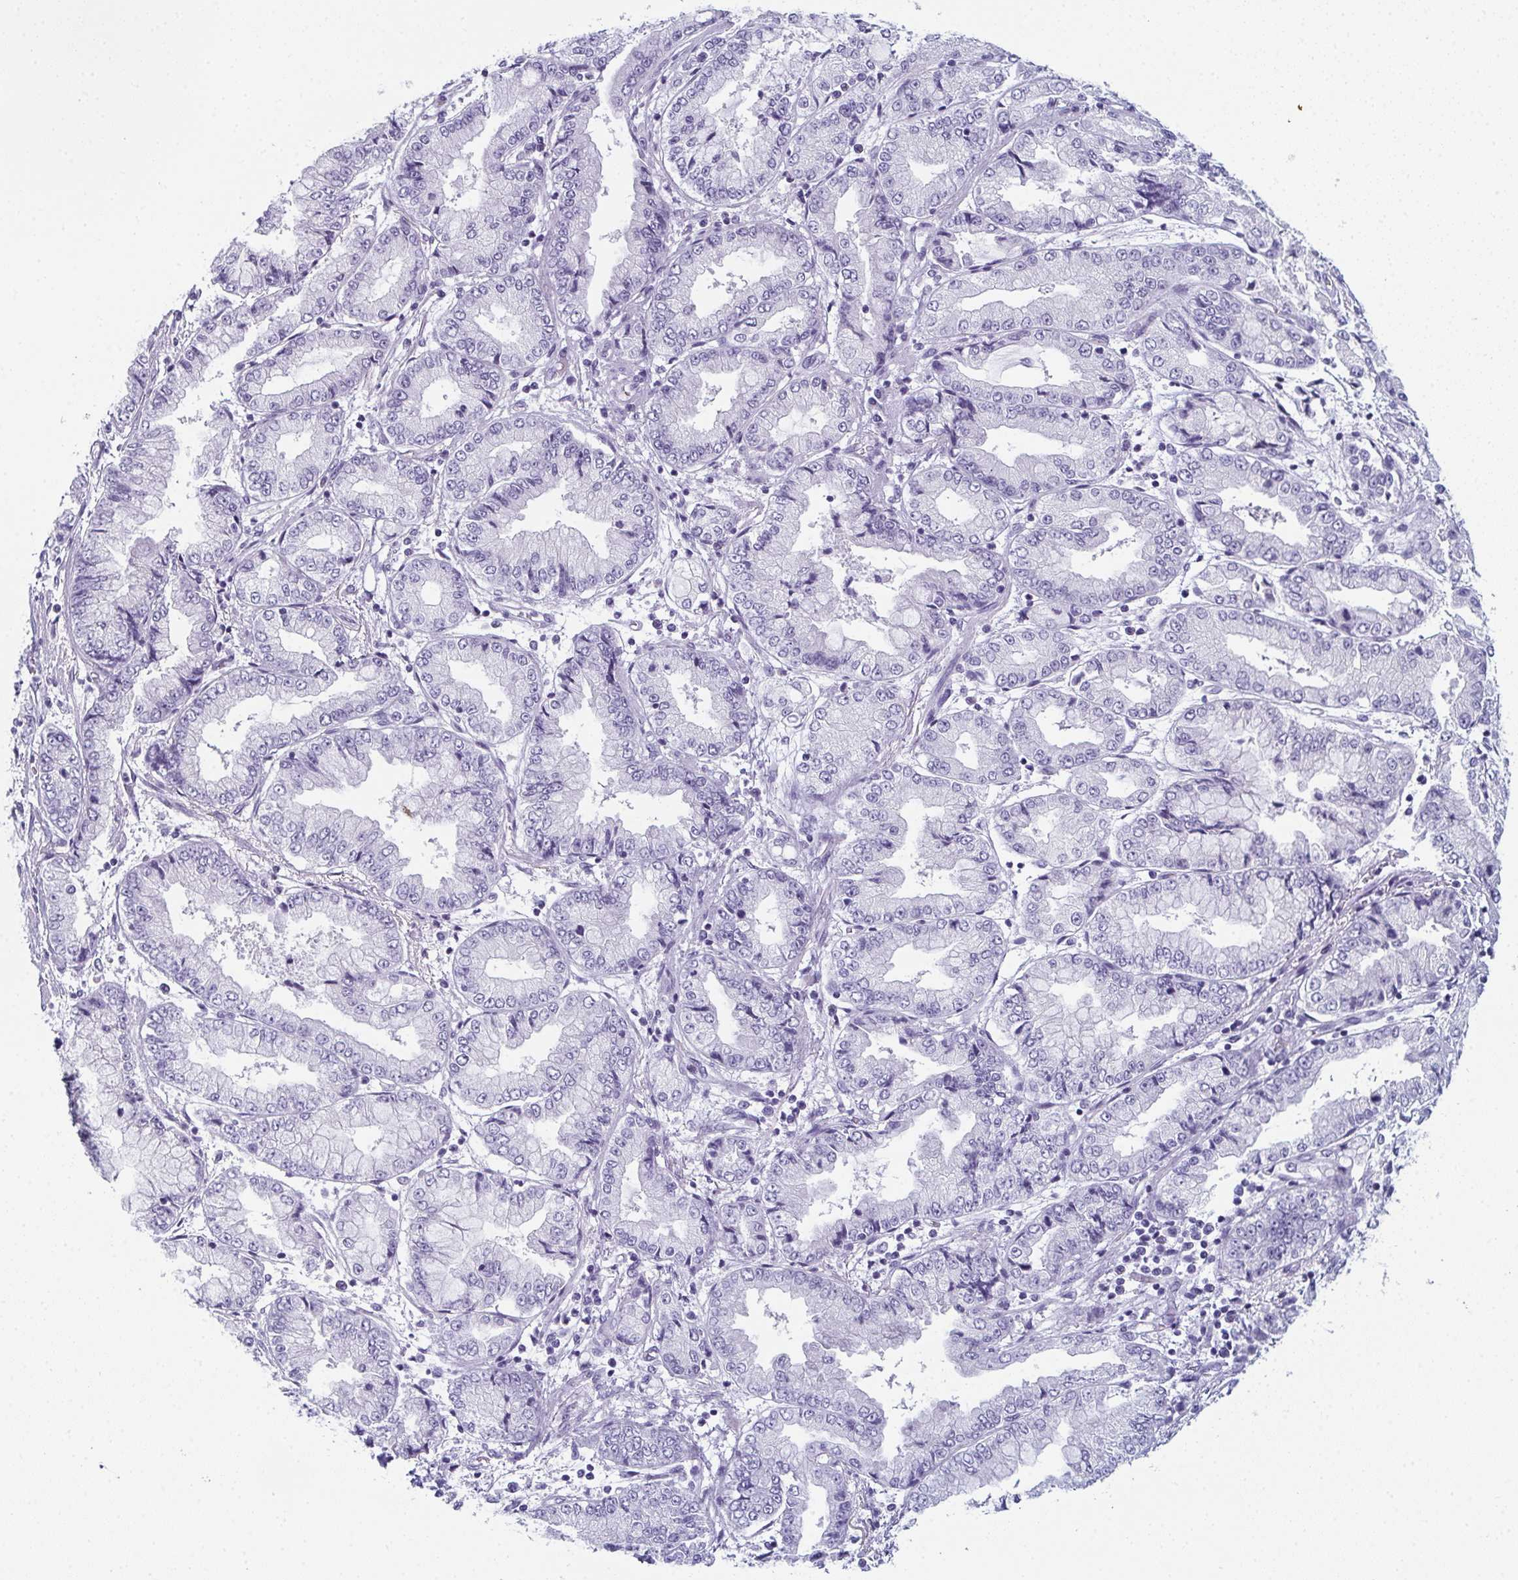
{"staining": {"intensity": "negative", "quantity": "none", "location": "none"}, "tissue": "stomach cancer", "cell_type": "Tumor cells", "image_type": "cancer", "snomed": [{"axis": "morphology", "description": "Adenocarcinoma, NOS"}, {"axis": "topography", "description": "Stomach, upper"}], "caption": "Immunohistochemistry of stomach cancer (adenocarcinoma) reveals no staining in tumor cells. (DAB IHC with hematoxylin counter stain).", "gene": "ENKUR", "patient": {"sex": "female", "age": 74}}